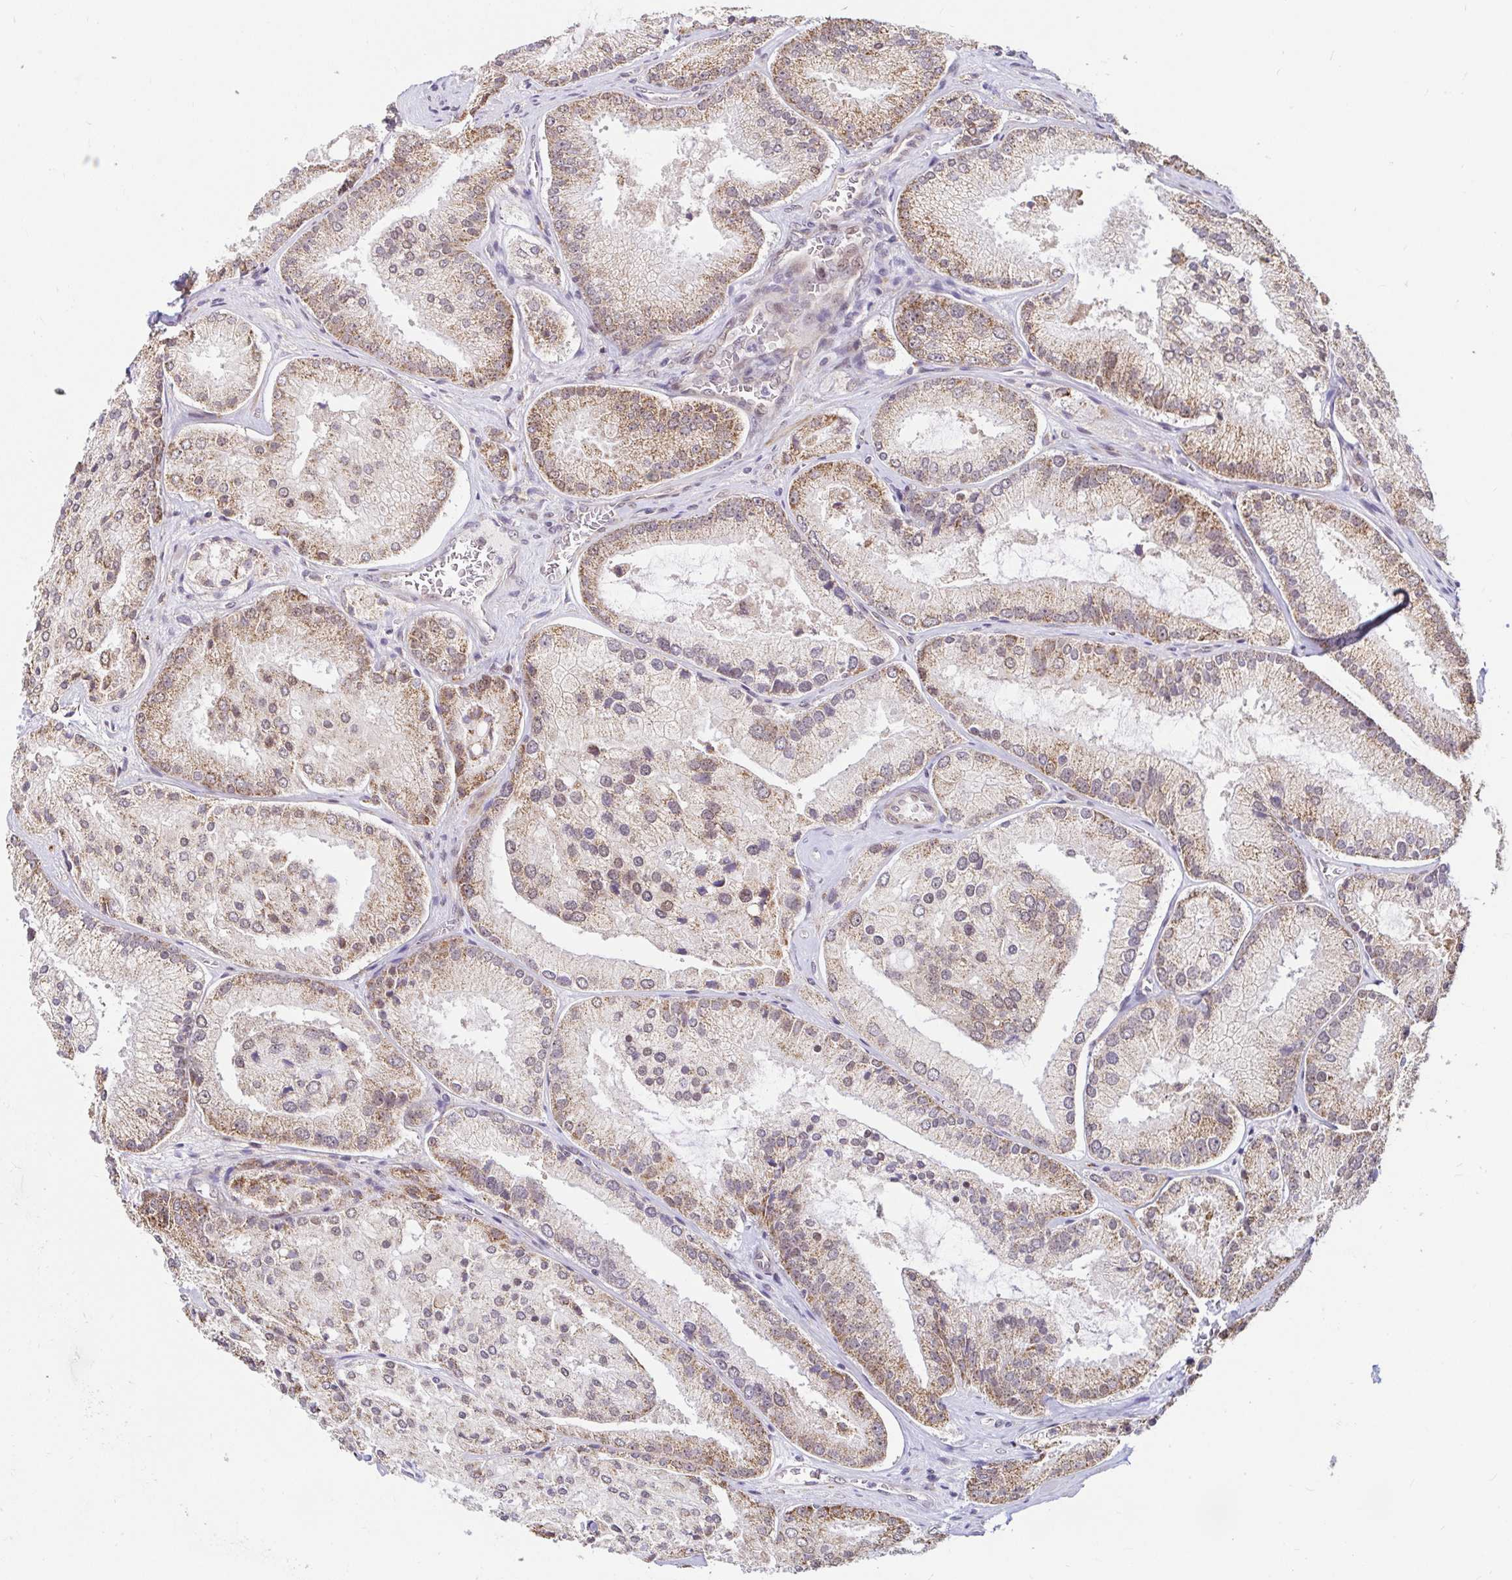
{"staining": {"intensity": "moderate", "quantity": ">75%", "location": "cytoplasmic/membranous"}, "tissue": "prostate cancer", "cell_type": "Tumor cells", "image_type": "cancer", "snomed": [{"axis": "morphology", "description": "Adenocarcinoma, High grade"}, {"axis": "topography", "description": "Prostate"}], "caption": "Immunohistochemistry image of neoplastic tissue: human adenocarcinoma (high-grade) (prostate) stained using IHC demonstrates medium levels of moderate protein expression localized specifically in the cytoplasmic/membranous of tumor cells, appearing as a cytoplasmic/membranous brown color.", "gene": "TIMM50", "patient": {"sex": "male", "age": 73}}